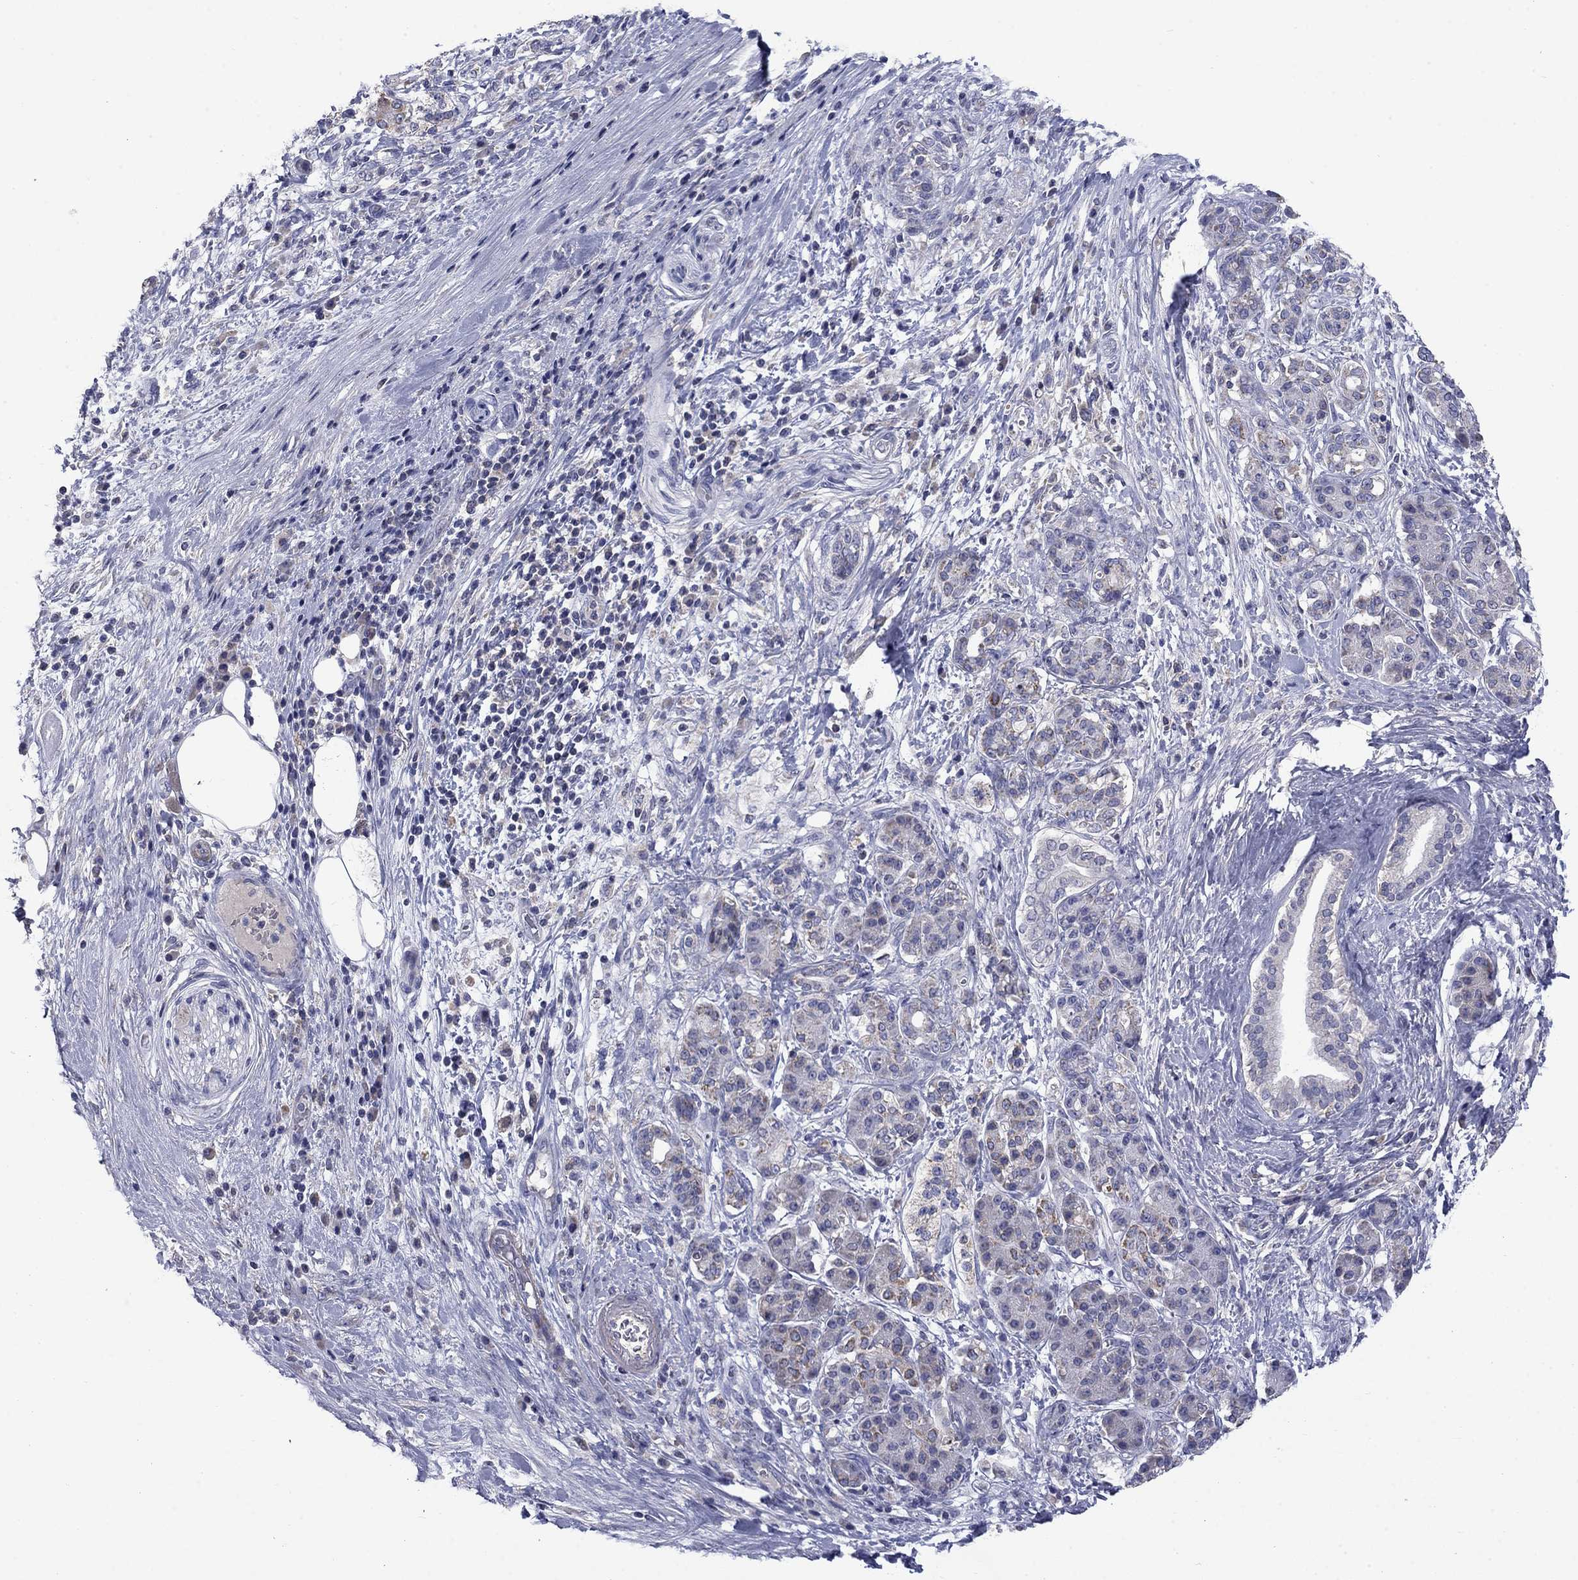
{"staining": {"intensity": "negative", "quantity": "none", "location": "none"}, "tissue": "pancreatic cancer", "cell_type": "Tumor cells", "image_type": "cancer", "snomed": [{"axis": "morphology", "description": "Adenocarcinoma, NOS"}, {"axis": "topography", "description": "Pancreas"}], "caption": "An immunohistochemistry (IHC) micrograph of pancreatic cancer (adenocarcinoma) is shown. There is no staining in tumor cells of pancreatic cancer (adenocarcinoma). (Stains: DAB (3,3'-diaminobenzidine) immunohistochemistry with hematoxylin counter stain, Microscopy: brightfield microscopy at high magnification).", "gene": "FRK", "patient": {"sex": "female", "age": 73}}